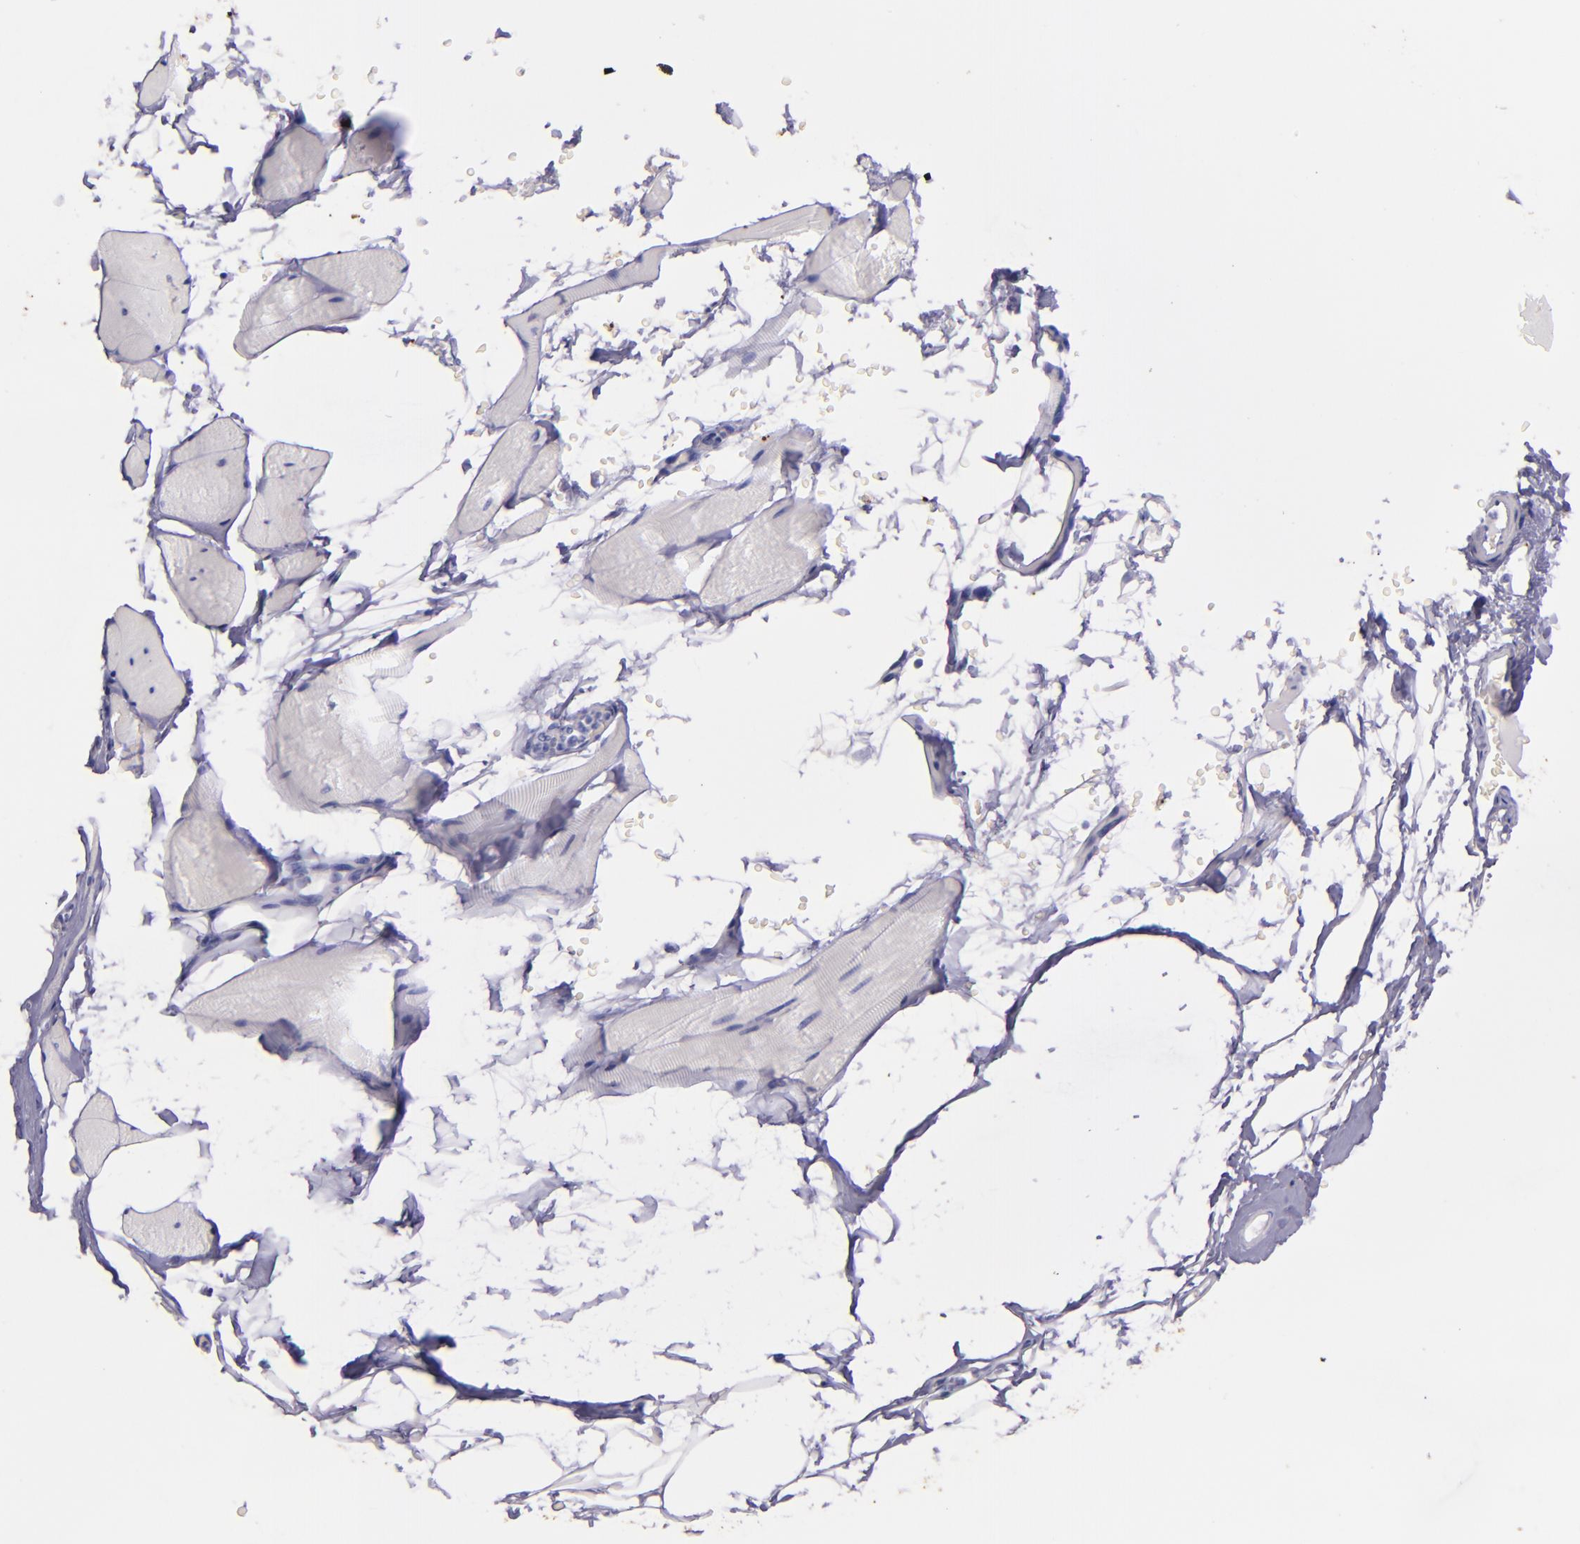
{"staining": {"intensity": "negative", "quantity": "none", "location": "none"}, "tissue": "skeletal muscle", "cell_type": "Myocytes", "image_type": "normal", "snomed": [{"axis": "morphology", "description": "Normal tissue, NOS"}, {"axis": "topography", "description": "Skeletal muscle"}, {"axis": "topography", "description": "Parathyroid gland"}], "caption": "Protein analysis of benign skeletal muscle reveals no significant expression in myocytes.", "gene": "SFTPA2", "patient": {"sex": "female", "age": 37}}